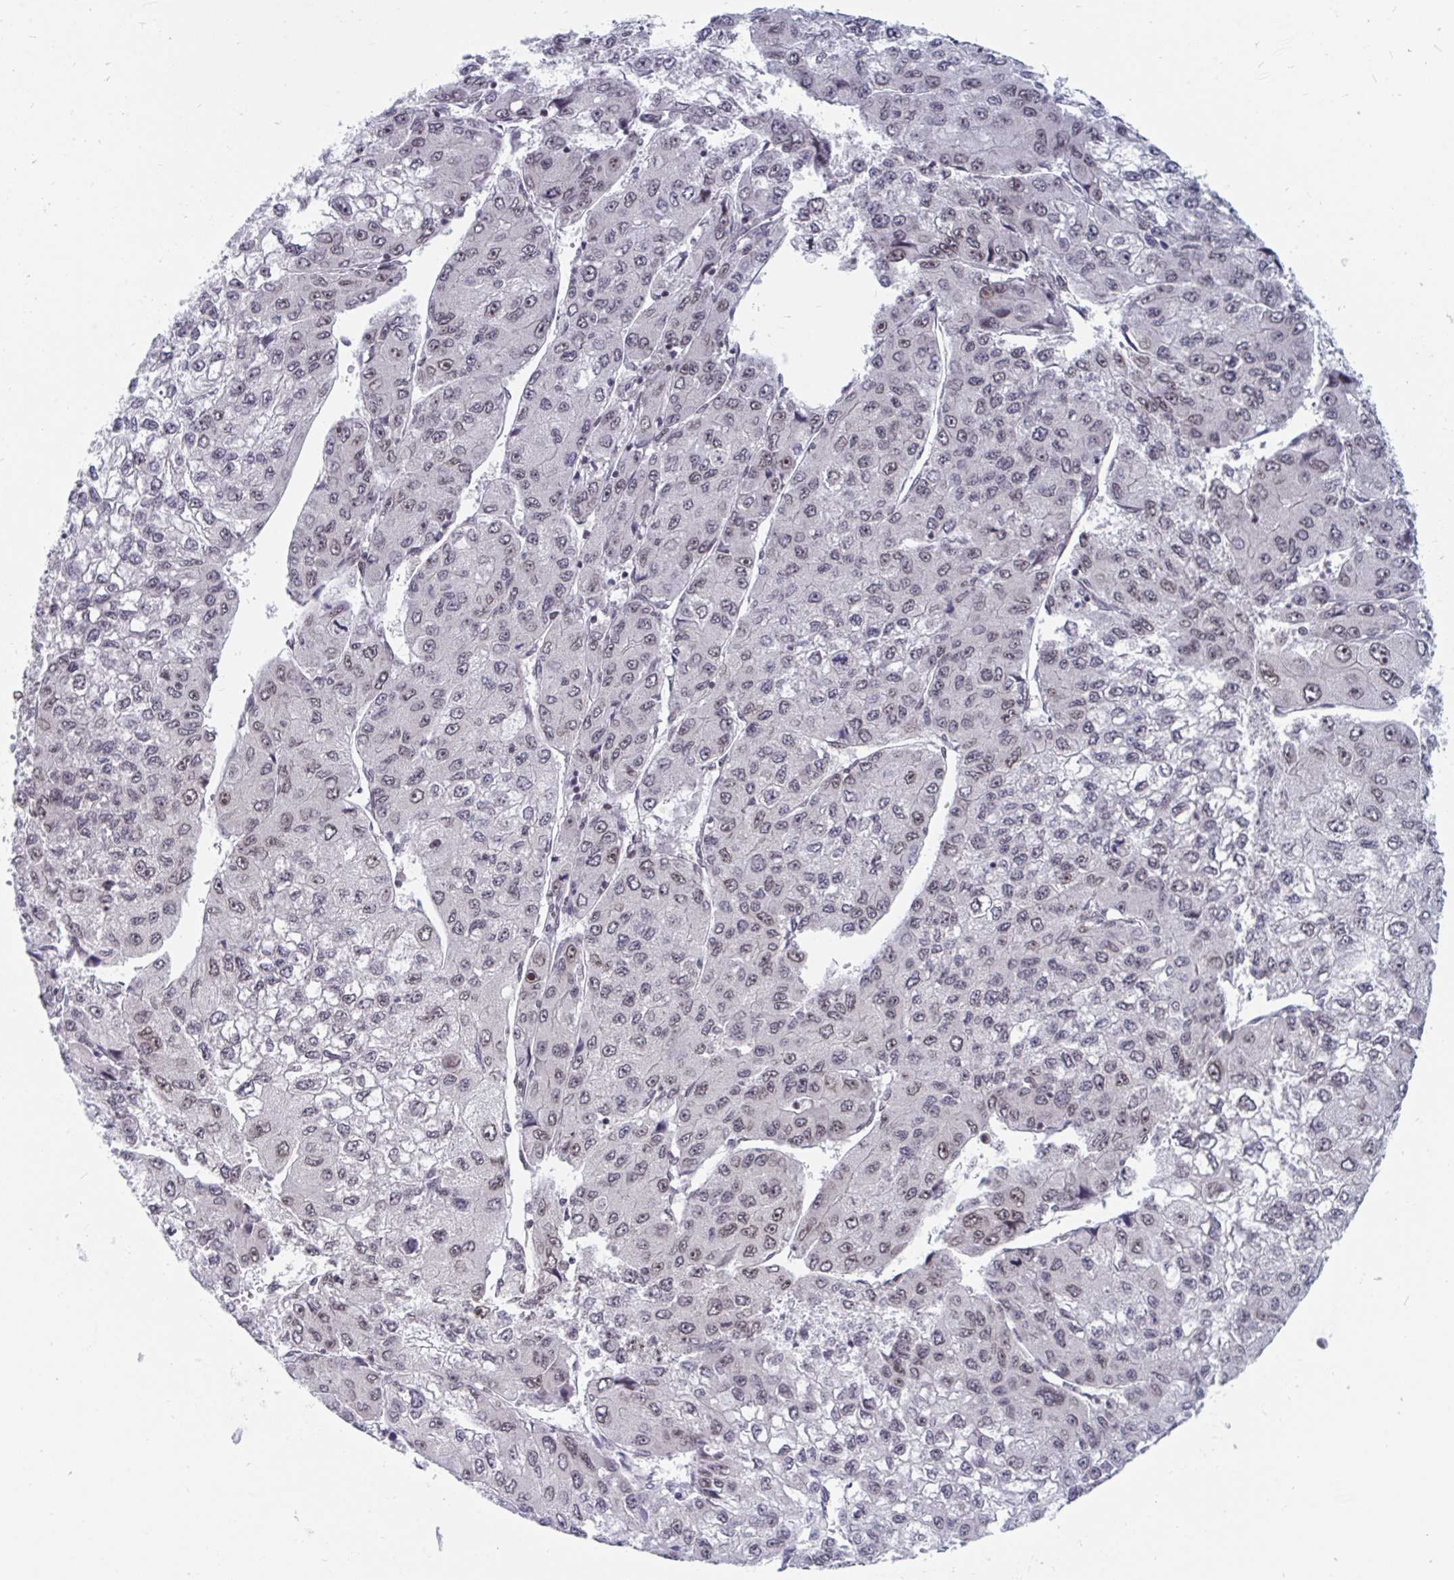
{"staining": {"intensity": "negative", "quantity": "none", "location": "none"}, "tissue": "liver cancer", "cell_type": "Tumor cells", "image_type": "cancer", "snomed": [{"axis": "morphology", "description": "Carcinoma, Hepatocellular, NOS"}, {"axis": "topography", "description": "Liver"}], "caption": "Liver cancer (hepatocellular carcinoma) stained for a protein using IHC shows no staining tumor cells.", "gene": "TRIP12", "patient": {"sex": "female", "age": 66}}